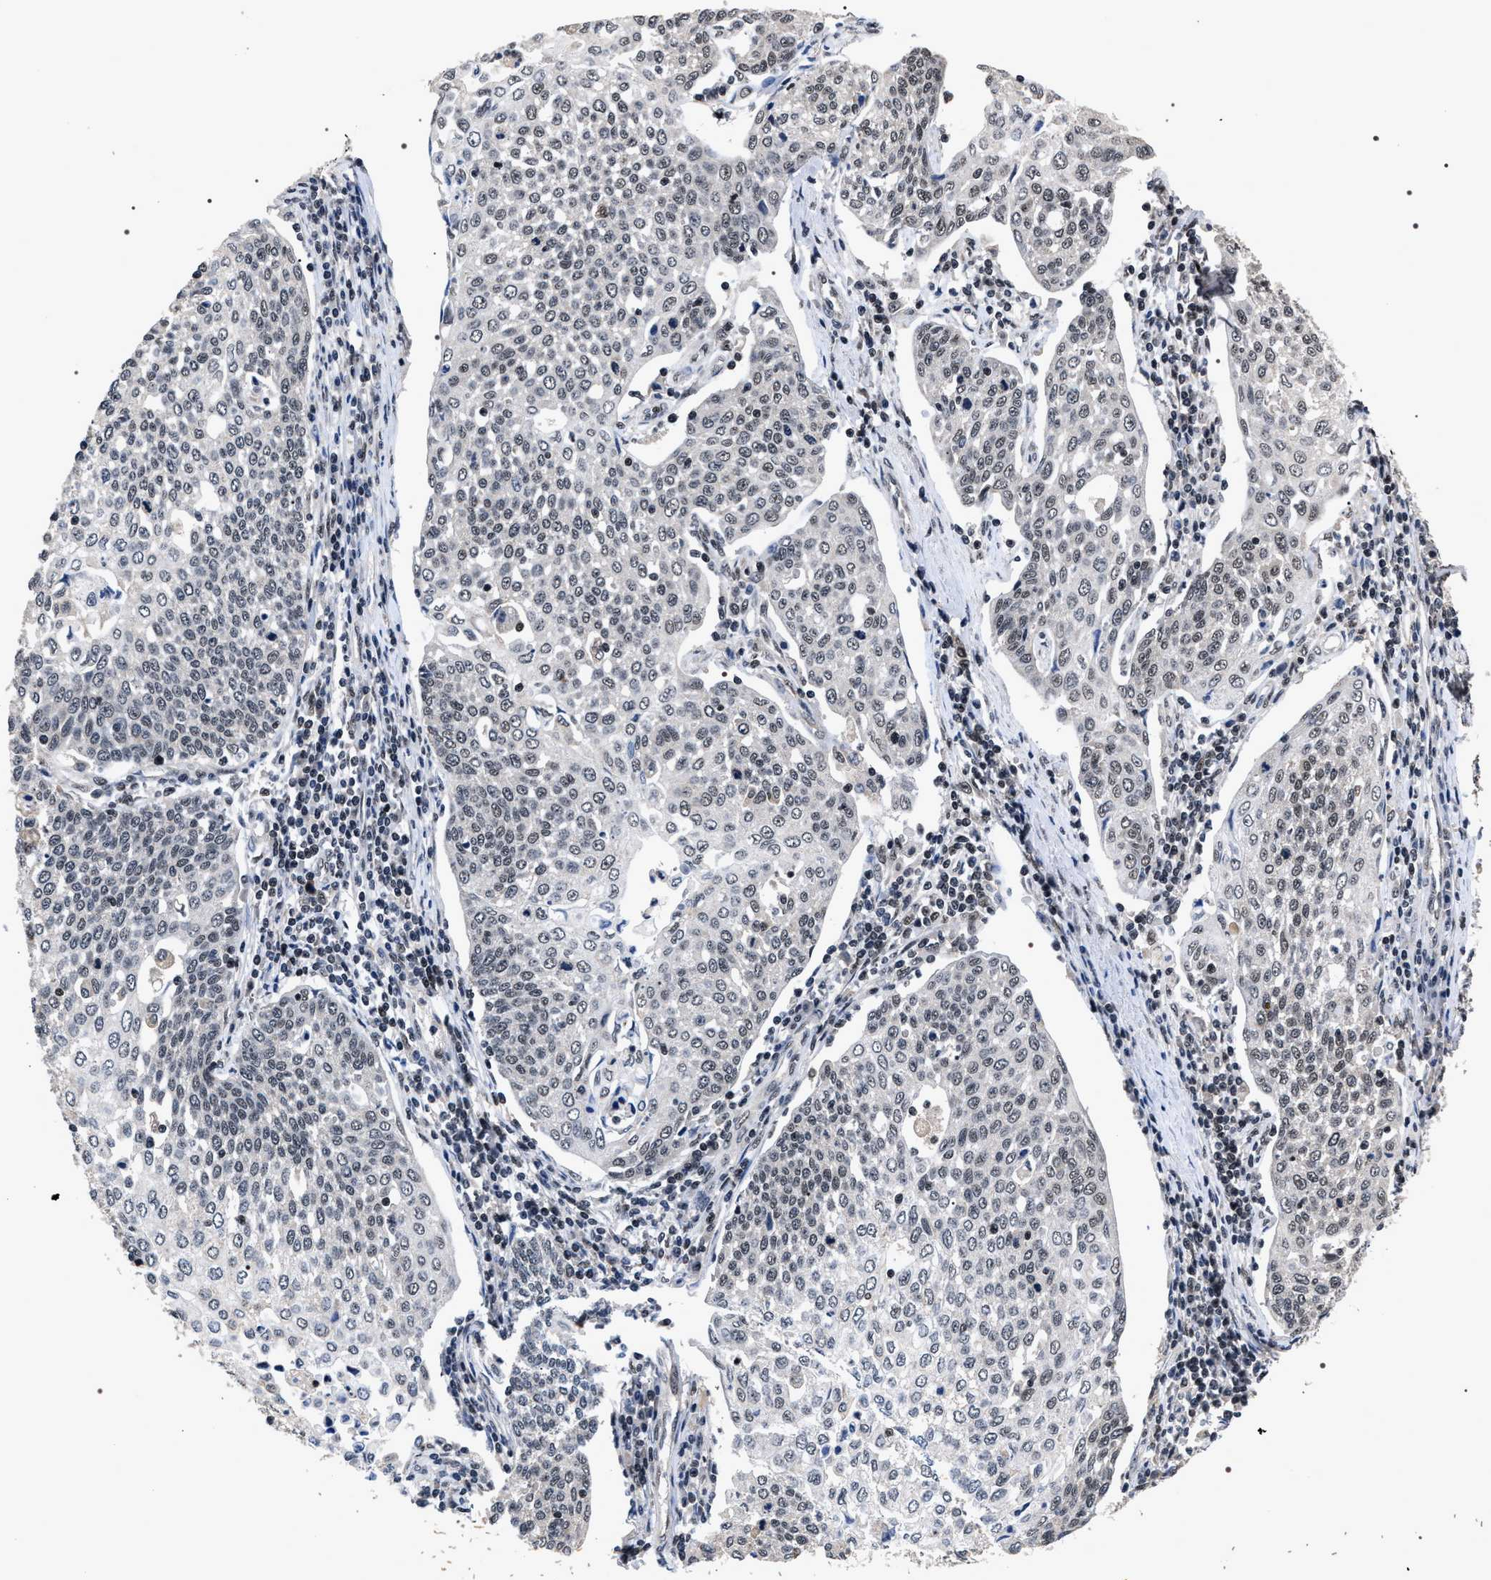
{"staining": {"intensity": "weak", "quantity": "25%-75%", "location": "nuclear"}, "tissue": "cervical cancer", "cell_type": "Tumor cells", "image_type": "cancer", "snomed": [{"axis": "morphology", "description": "Squamous cell carcinoma, NOS"}, {"axis": "topography", "description": "Cervix"}], "caption": "Protein staining of cervical cancer tissue shows weak nuclear positivity in approximately 25%-75% of tumor cells. Ihc stains the protein of interest in brown and the nuclei are stained blue.", "gene": "RRP1B", "patient": {"sex": "female", "age": 34}}